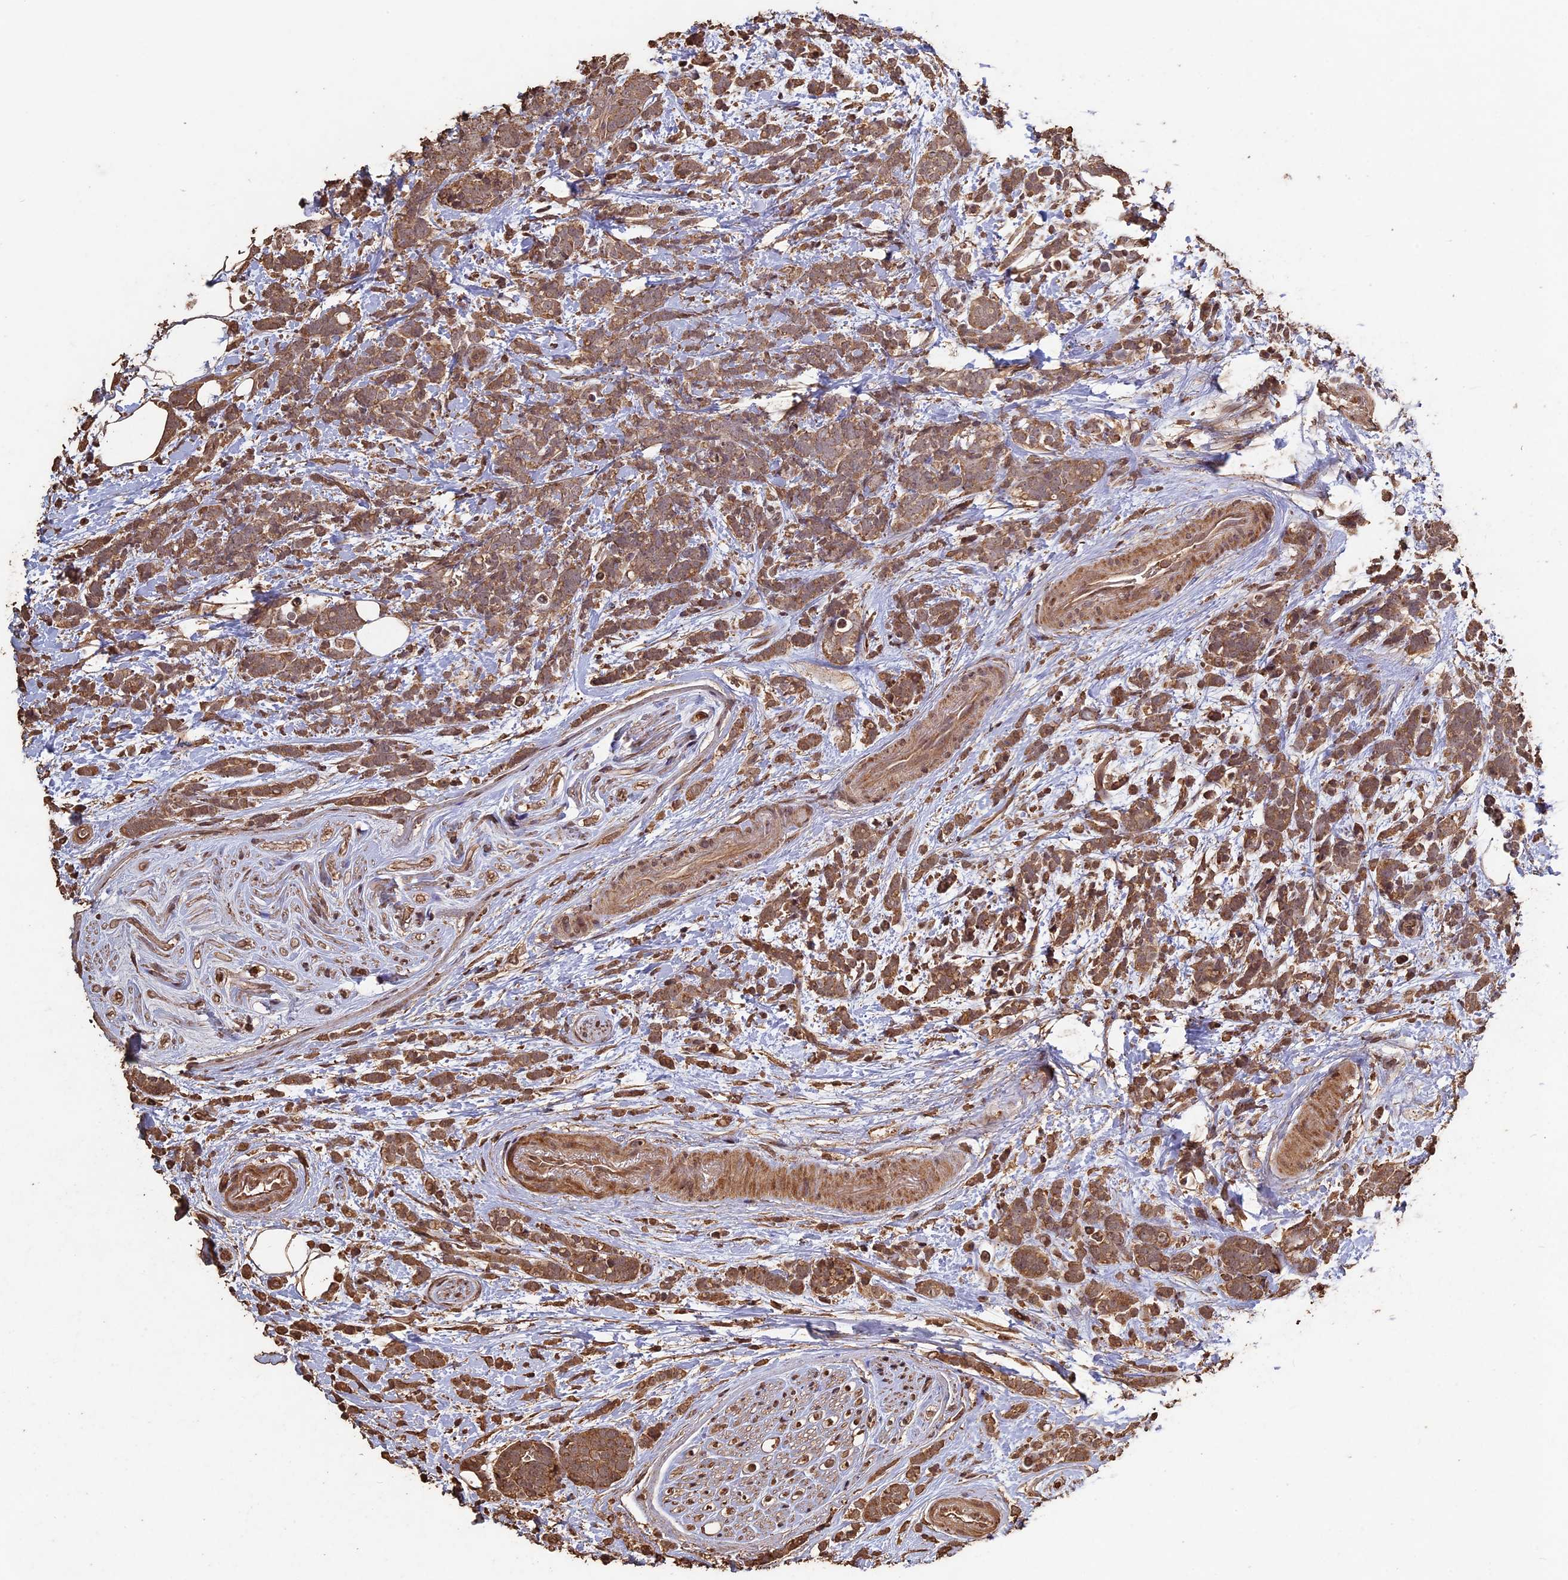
{"staining": {"intensity": "moderate", "quantity": ">75%", "location": "cytoplasmic/membranous"}, "tissue": "breast cancer", "cell_type": "Tumor cells", "image_type": "cancer", "snomed": [{"axis": "morphology", "description": "Lobular carcinoma"}, {"axis": "topography", "description": "Breast"}], "caption": "Breast cancer was stained to show a protein in brown. There is medium levels of moderate cytoplasmic/membranous staining in about >75% of tumor cells.", "gene": "HUNK", "patient": {"sex": "female", "age": 58}}